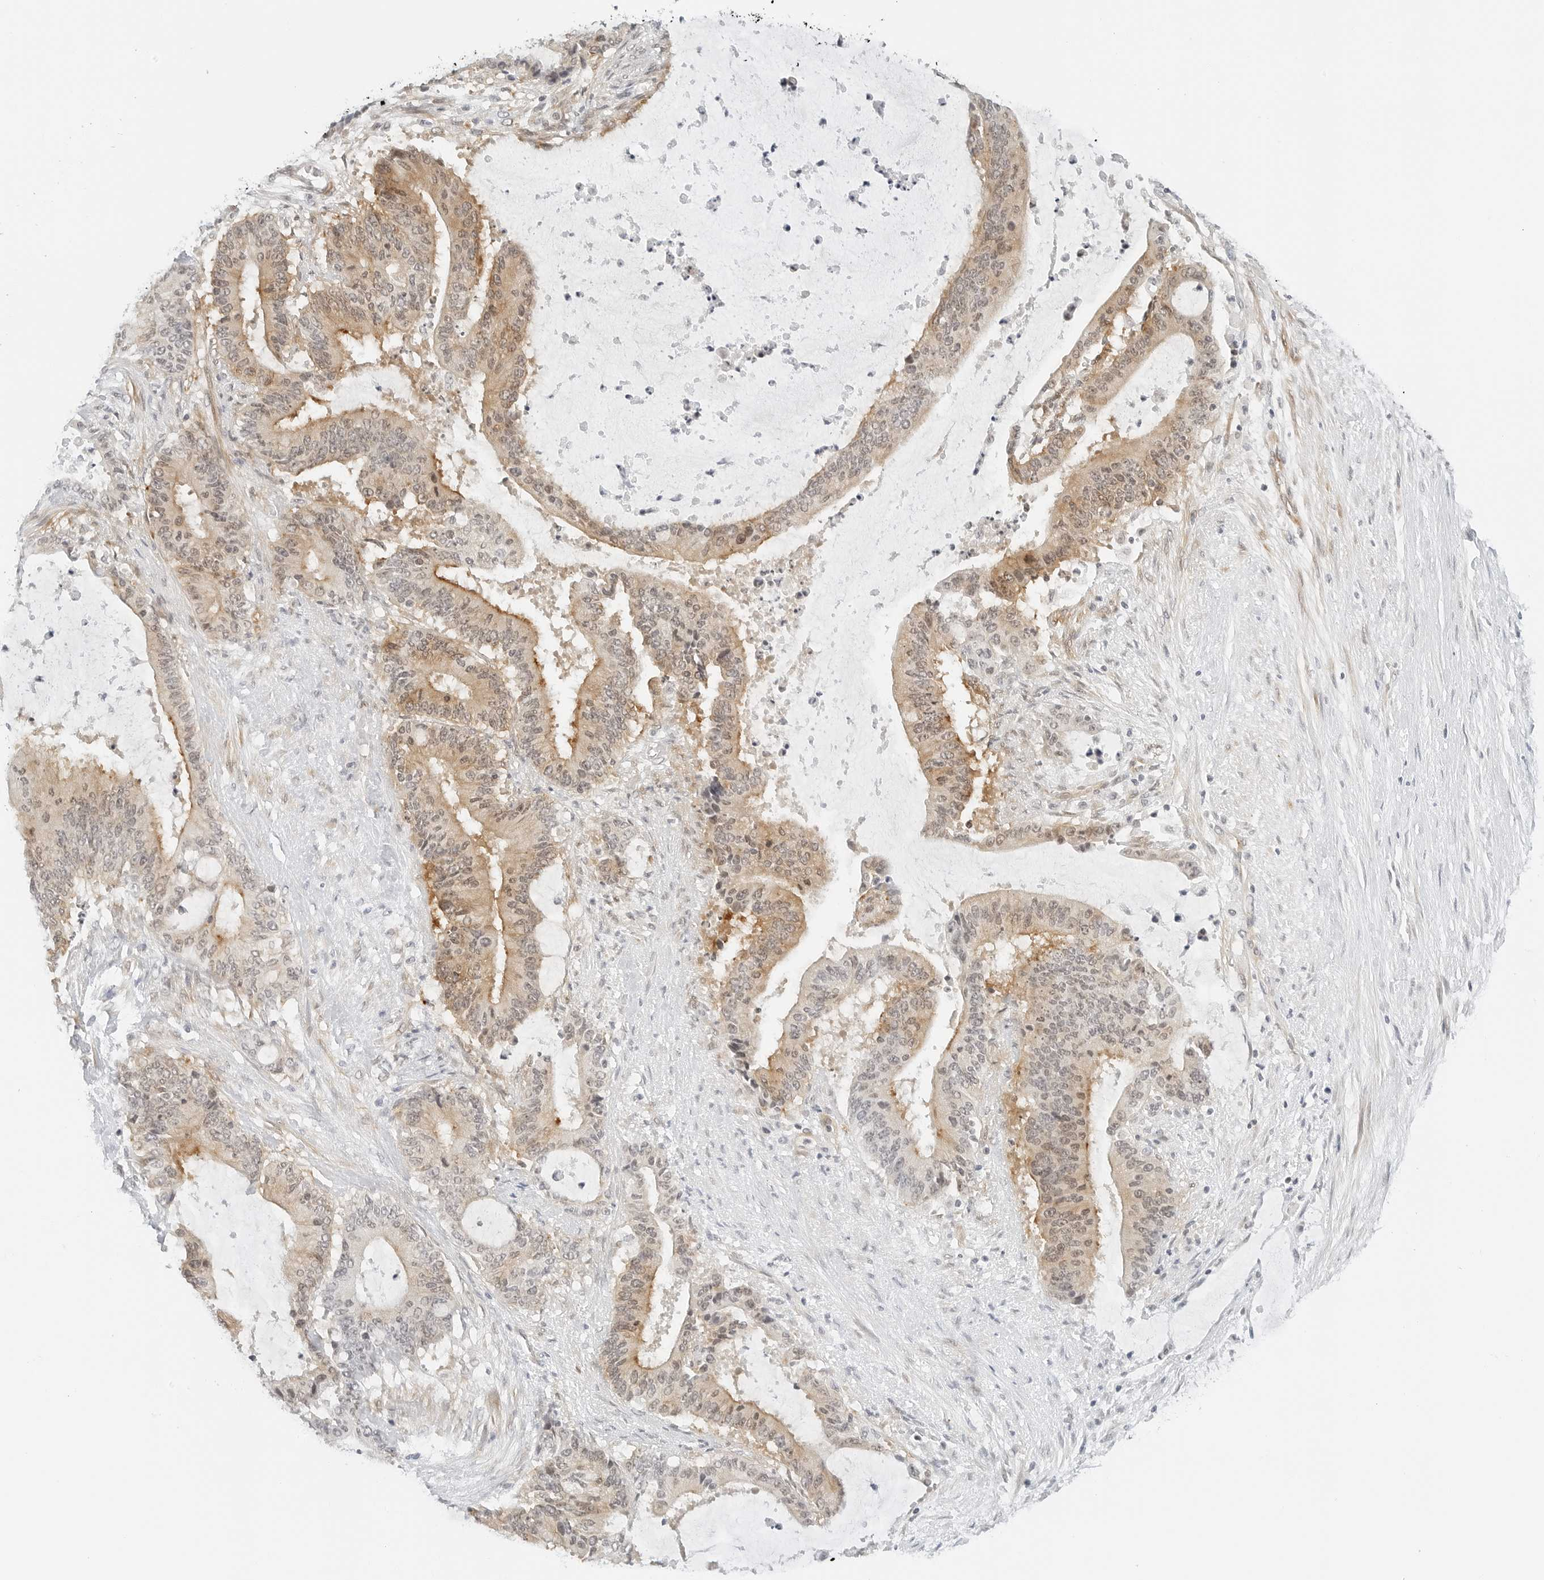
{"staining": {"intensity": "moderate", "quantity": "25%-75%", "location": "cytoplasmic/membranous,nuclear"}, "tissue": "liver cancer", "cell_type": "Tumor cells", "image_type": "cancer", "snomed": [{"axis": "morphology", "description": "Normal tissue, NOS"}, {"axis": "morphology", "description": "Cholangiocarcinoma"}, {"axis": "topography", "description": "Liver"}, {"axis": "topography", "description": "Peripheral nerve tissue"}], "caption": "Liver cholangiocarcinoma stained with a brown dye demonstrates moderate cytoplasmic/membranous and nuclear positive positivity in about 25%-75% of tumor cells.", "gene": "NEO1", "patient": {"sex": "female", "age": 73}}